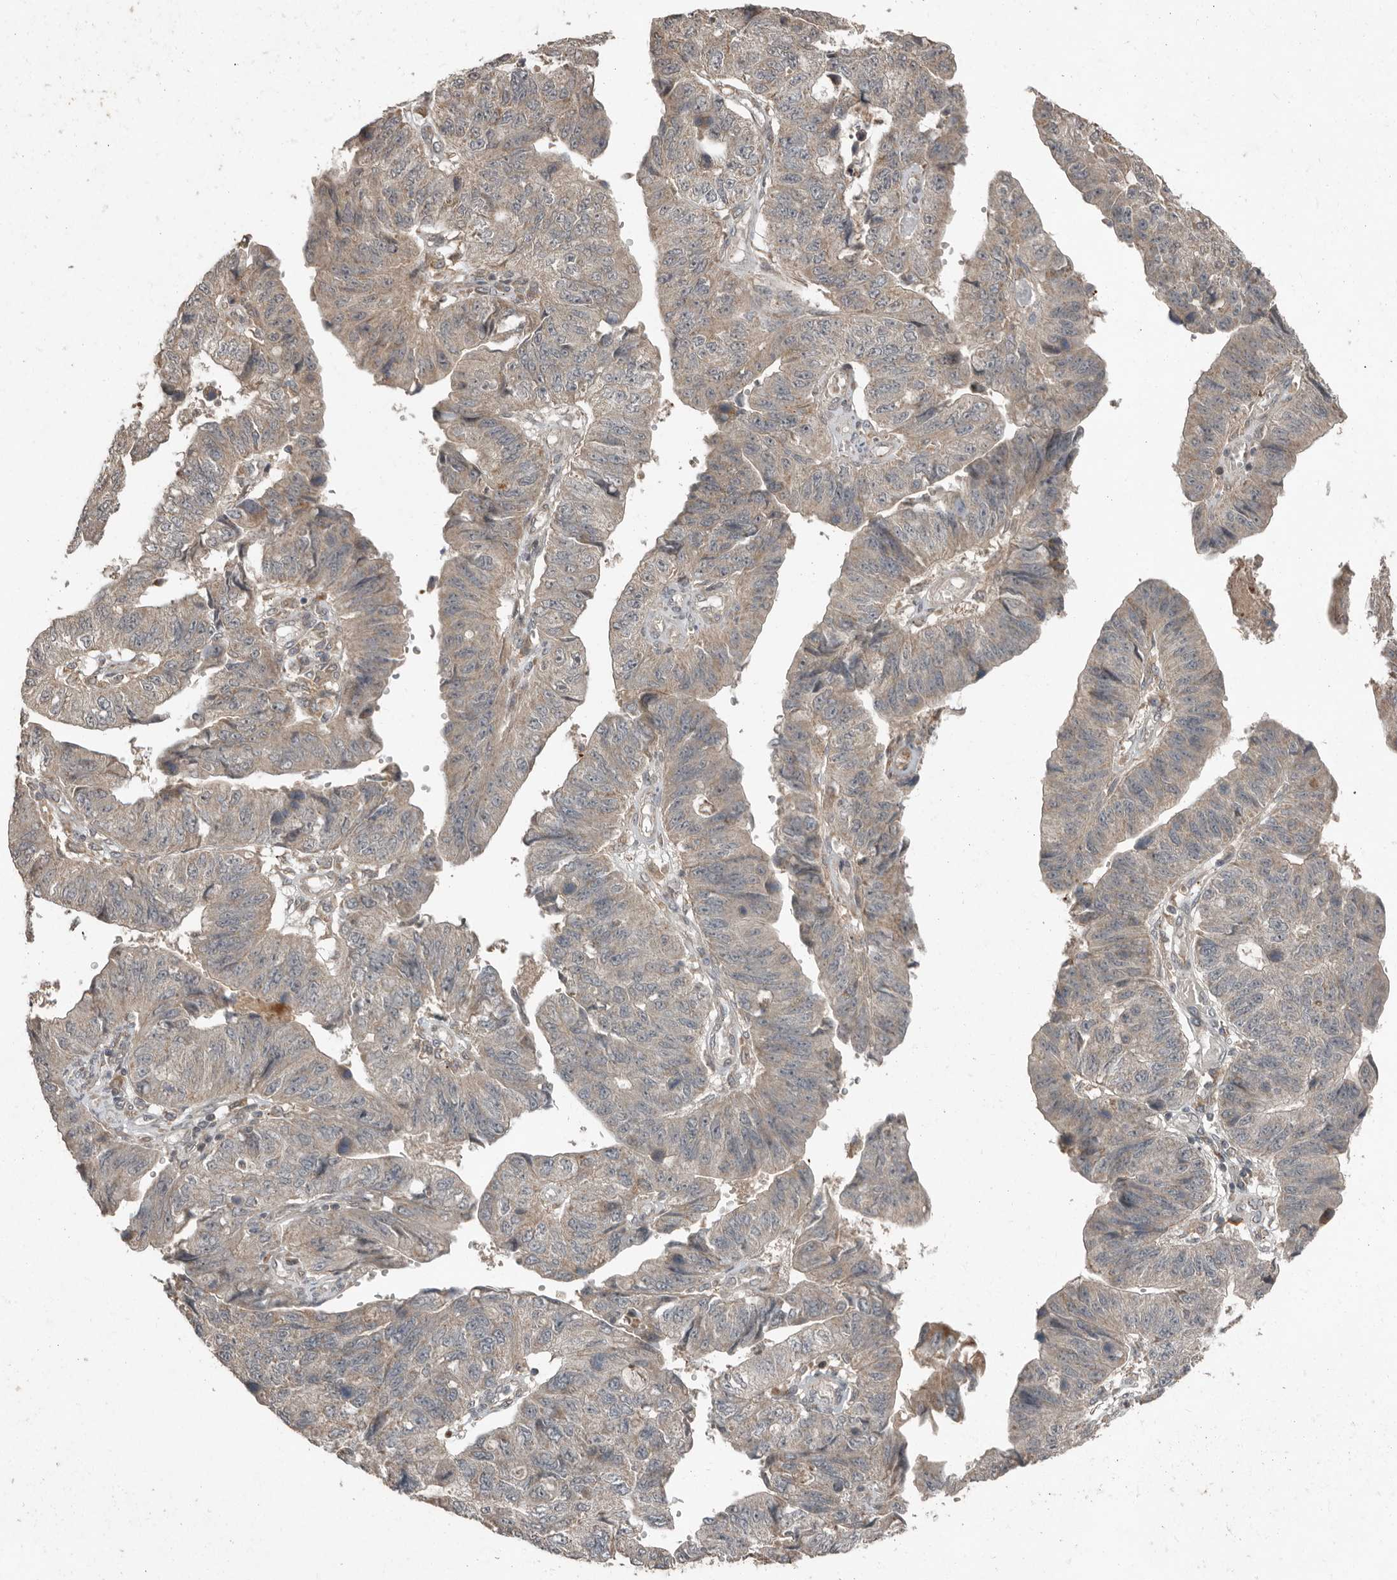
{"staining": {"intensity": "weak", "quantity": "<25%", "location": "cytoplasmic/membranous"}, "tissue": "stomach cancer", "cell_type": "Tumor cells", "image_type": "cancer", "snomed": [{"axis": "morphology", "description": "Adenocarcinoma, NOS"}, {"axis": "topography", "description": "Stomach"}], "caption": "A high-resolution histopathology image shows immunohistochemistry staining of stomach cancer, which demonstrates no significant positivity in tumor cells.", "gene": "SLC6A7", "patient": {"sex": "male", "age": 59}}